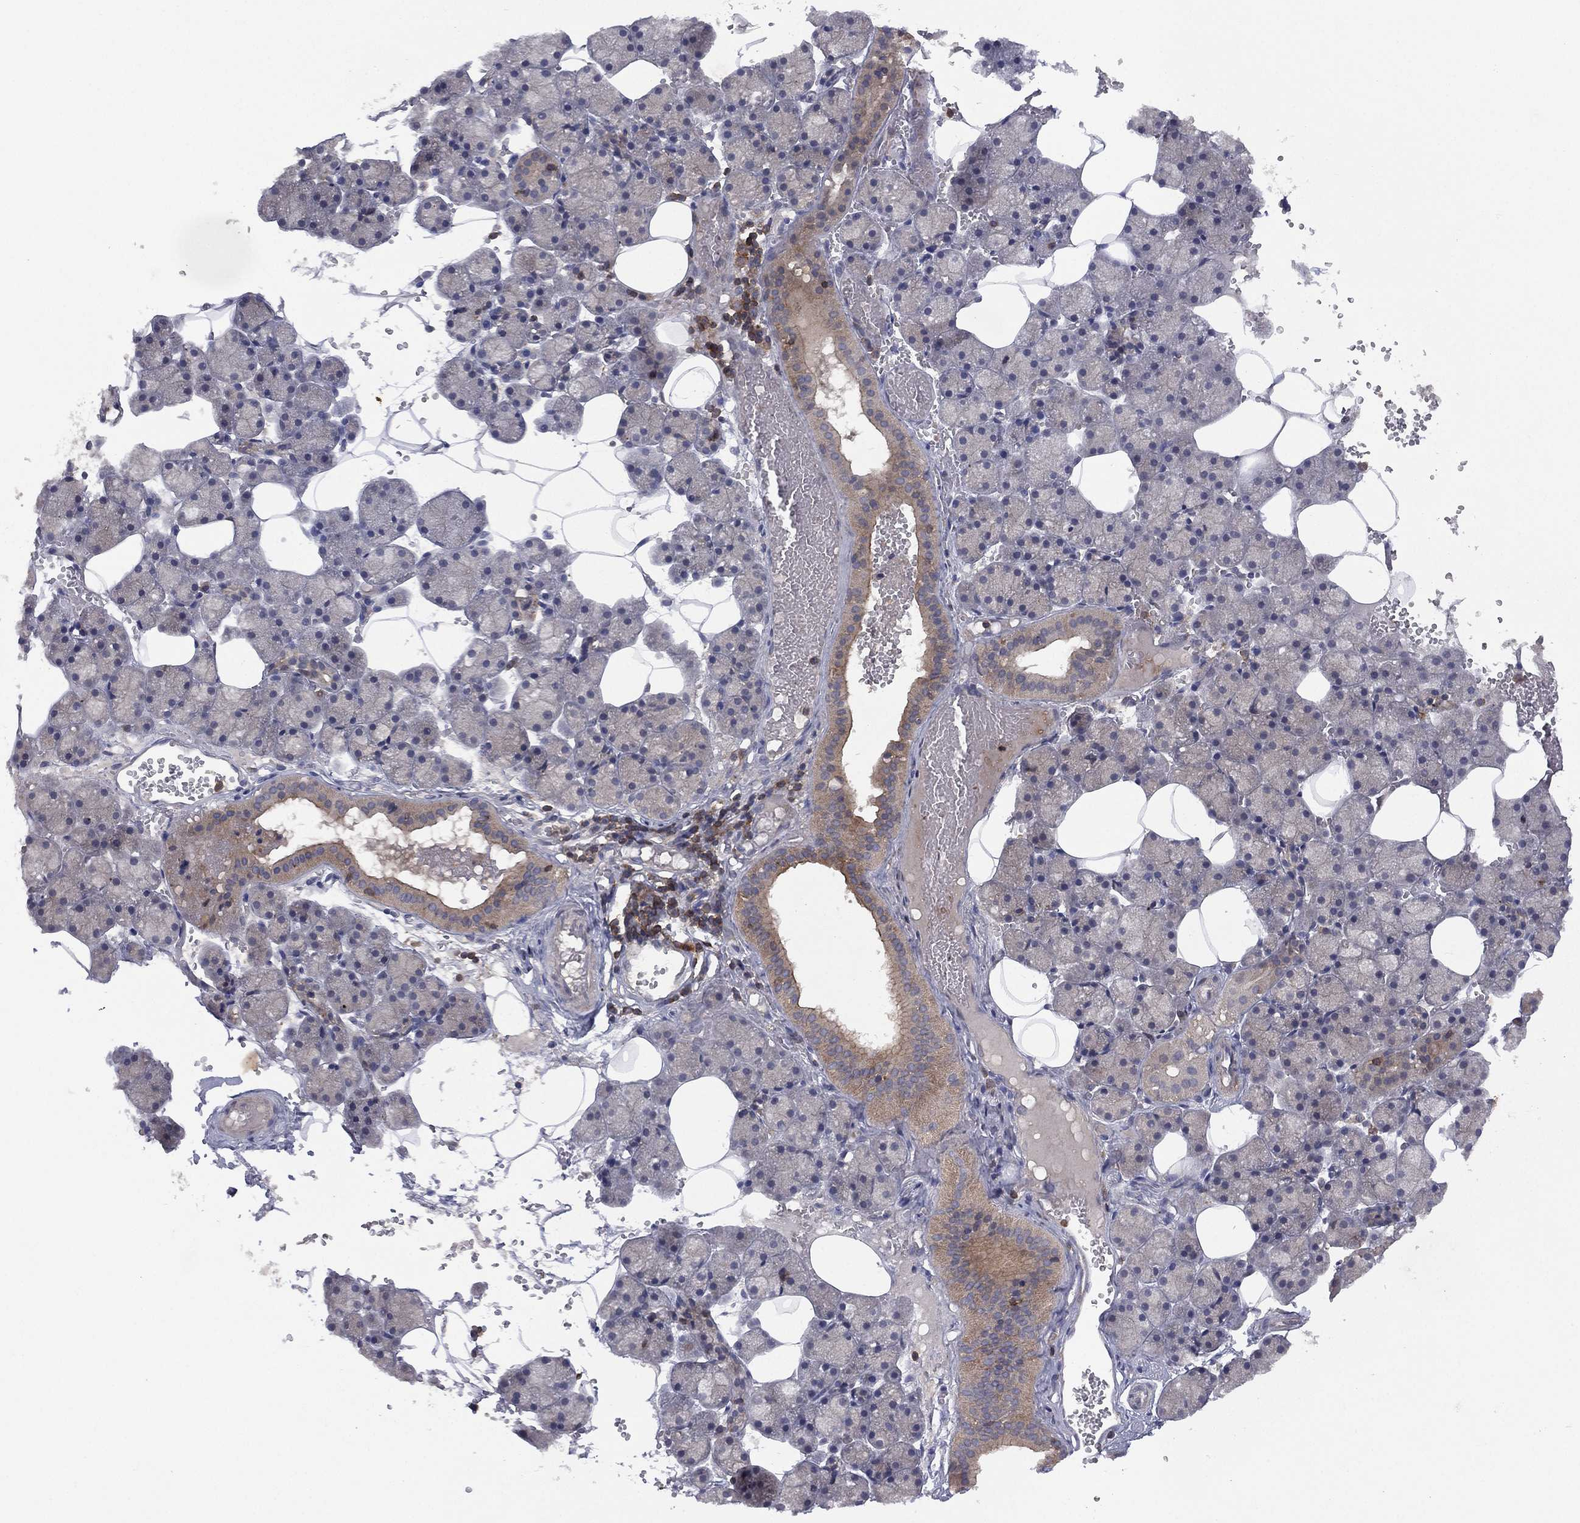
{"staining": {"intensity": "moderate", "quantity": "<25%", "location": "cytoplasmic/membranous"}, "tissue": "salivary gland", "cell_type": "Glandular cells", "image_type": "normal", "snomed": [{"axis": "morphology", "description": "Normal tissue, NOS"}, {"axis": "topography", "description": "Salivary gland"}], "caption": "The immunohistochemical stain labels moderate cytoplasmic/membranous positivity in glandular cells of unremarkable salivary gland.", "gene": "DOCK8", "patient": {"sex": "male", "age": 38}}